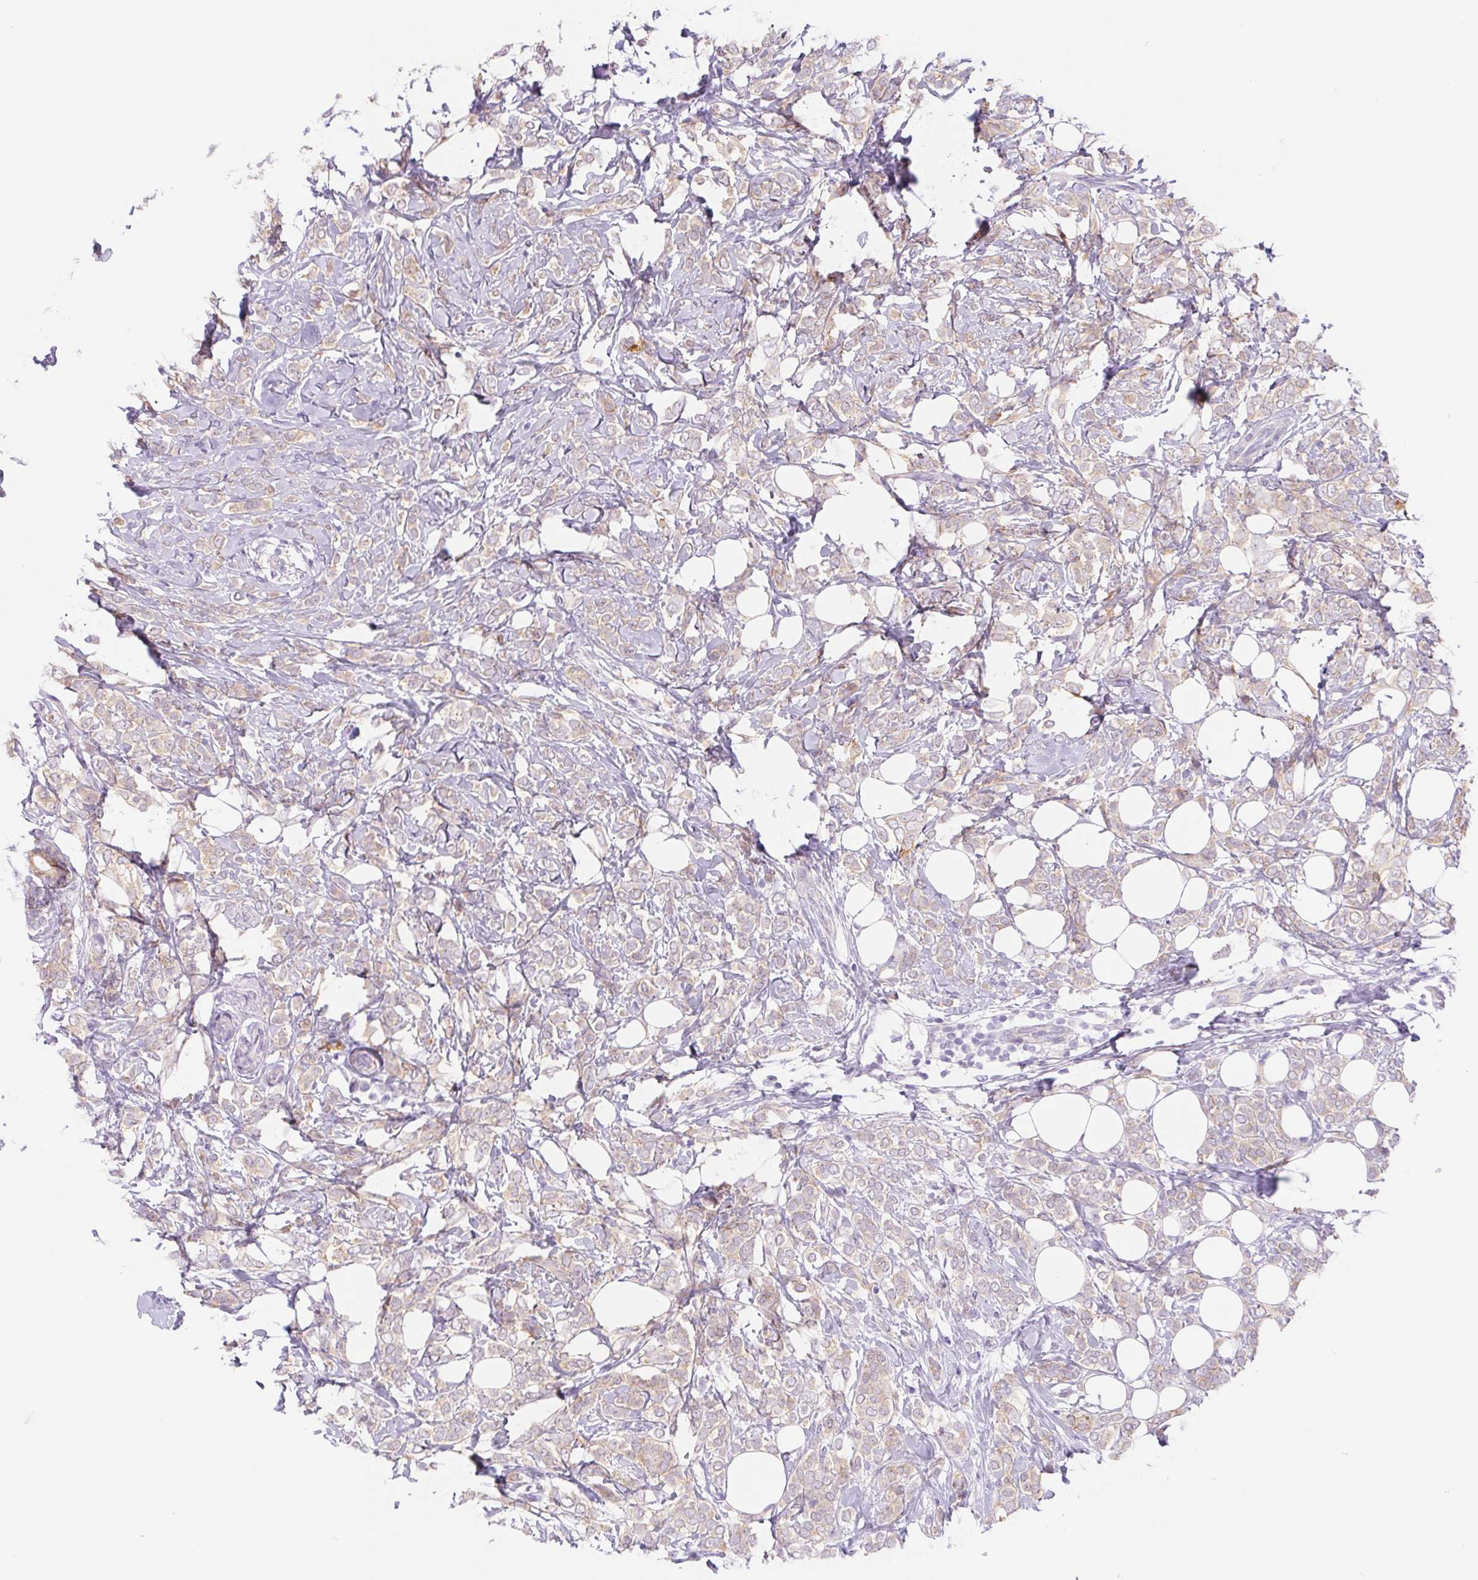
{"staining": {"intensity": "moderate", "quantity": "25%-75%", "location": "cytoplasmic/membranous"}, "tissue": "breast cancer", "cell_type": "Tumor cells", "image_type": "cancer", "snomed": [{"axis": "morphology", "description": "Lobular carcinoma"}, {"axis": "topography", "description": "Breast"}], "caption": "High-power microscopy captured an immunohistochemistry photomicrograph of breast cancer, revealing moderate cytoplasmic/membranous staining in approximately 25%-75% of tumor cells.", "gene": "DYNC2LI1", "patient": {"sex": "female", "age": 49}}